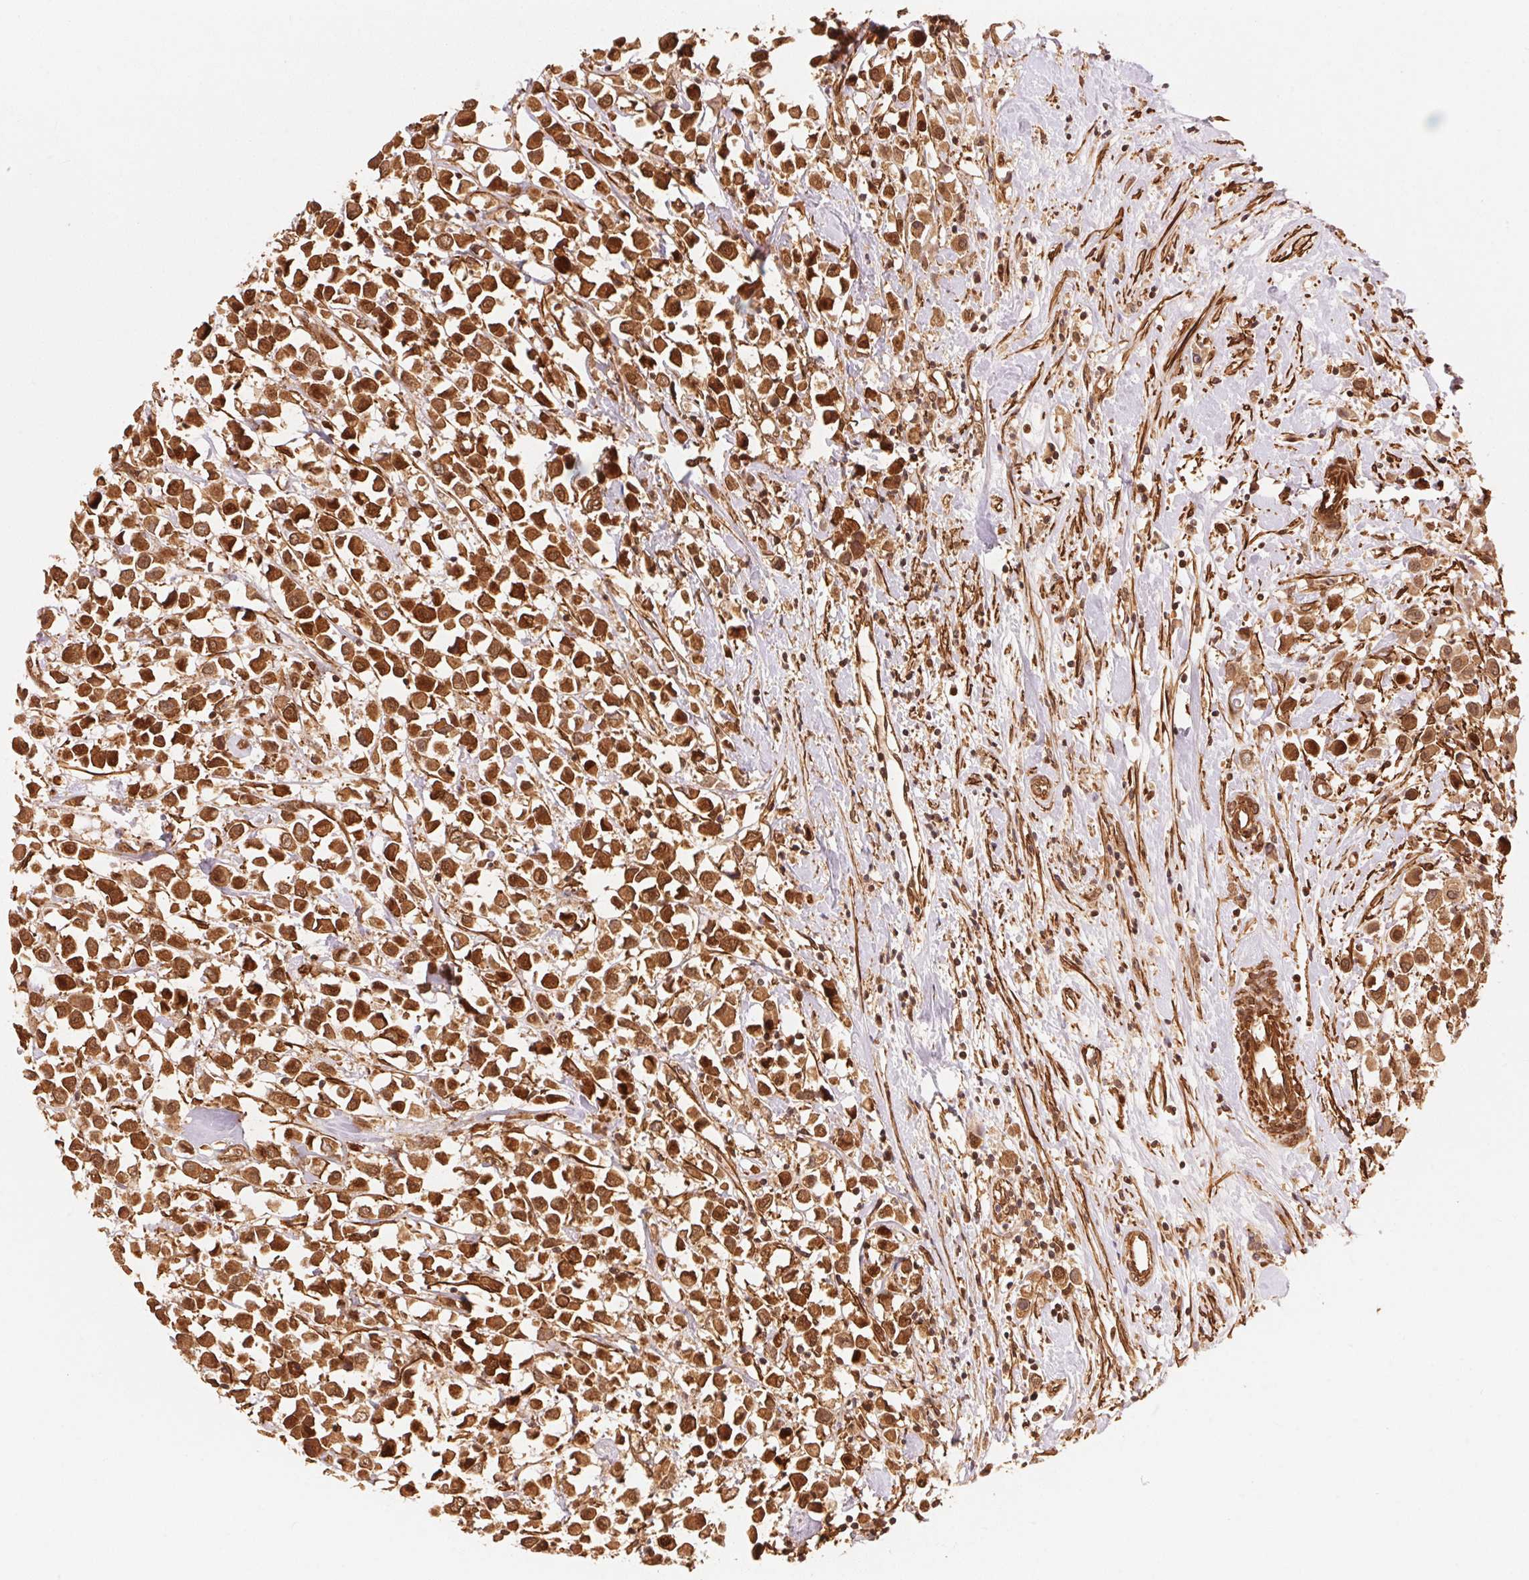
{"staining": {"intensity": "strong", "quantity": ">75%", "location": "cytoplasmic/membranous,nuclear"}, "tissue": "breast cancer", "cell_type": "Tumor cells", "image_type": "cancer", "snomed": [{"axis": "morphology", "description": "Duct carcinoma"}, {"axis": "topography", "description": "Breast"}], "caption": "Immunohistochemical staining of human breast cancer (infiltrating ductal carcinoma) displays strong cytoplasmic/membranous and nuclear protein positivity in approximately >75% of tumor cells.", "gene": "TNIP2", "patient": {"sex": "female", "age": 61}}